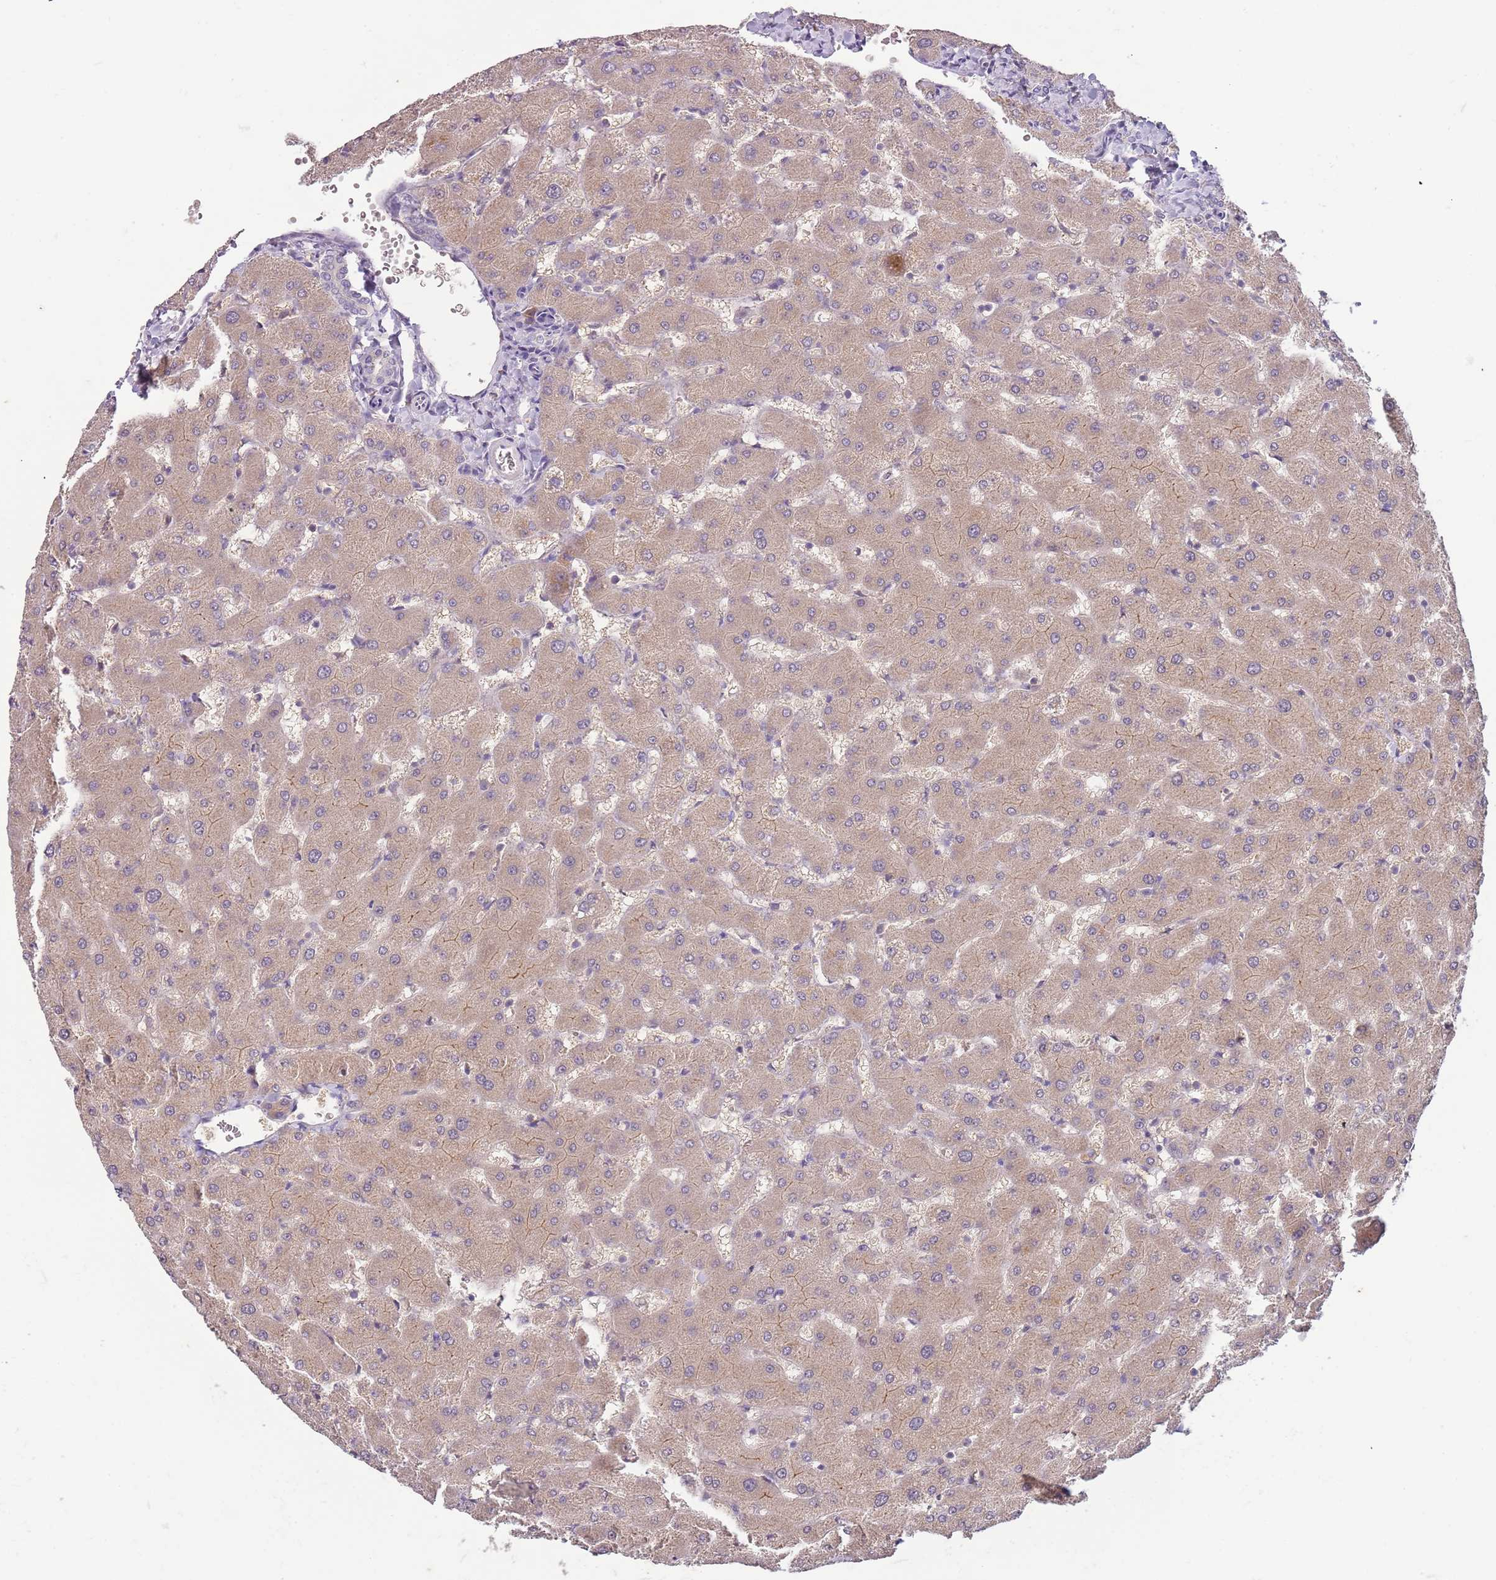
{"staining": {"intensity": "negative", "quantity": "none", "location": "none"}, "tissue": "liver", "cell_type": "Cholangiocytes", "image_type": "normal", "snomed": [{"axis": "morphology", "description": "Normal tissue, NOS"}, {"axis": "topography", "description": "Liver"}], "caption": "Cholangiocytes are negative for brown protein staining in normal liver. (DAB (3,3'-diaminobenzidine) immunohistochemistry (IHC) visualized using brightfield microscopy, high magnification).", "gene": "FECH", "patient": {"sex": "female", "age": 63}}